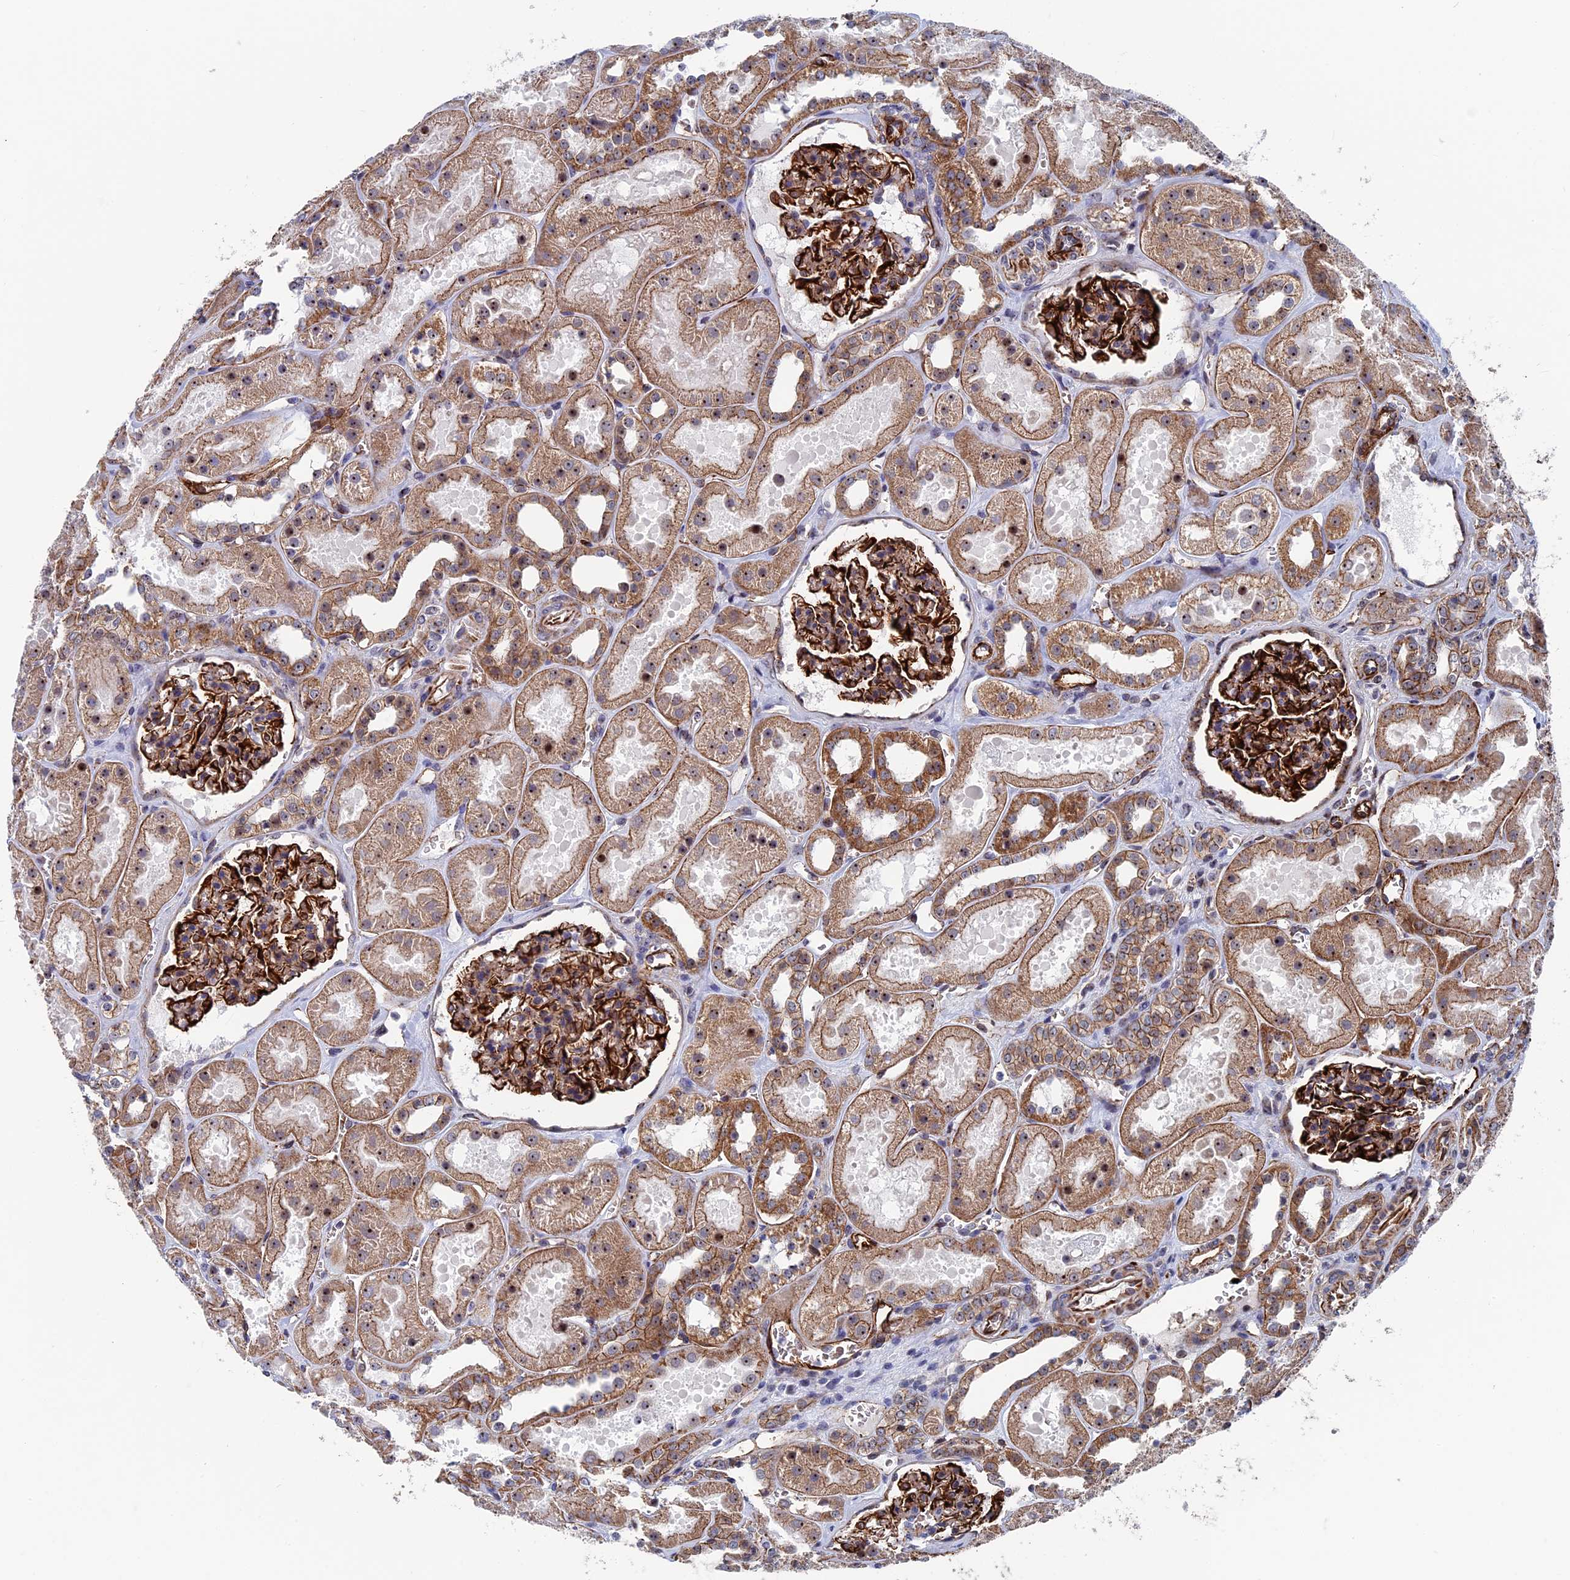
{"staining": {"intensity": "strong", "quantity": ">75%", "location": "cytoplasmic/membranous"}, "tissue": "kidney", "cell_type": "Cells in glomeruli", "image_type": "normal", "snomed": [{"axis": "morphology", "description": "Normal tissue, NOS"}, {"axis": "topography", "description": "Kidney"}], "caption": "Kidney stained for a protein (brown) reveals strong cytoplasmic/membranous positive staining in about >75% of cells in glomeruli.", "gene": "EXOSC9", "patient": {"sex": "female", "age": 41}}